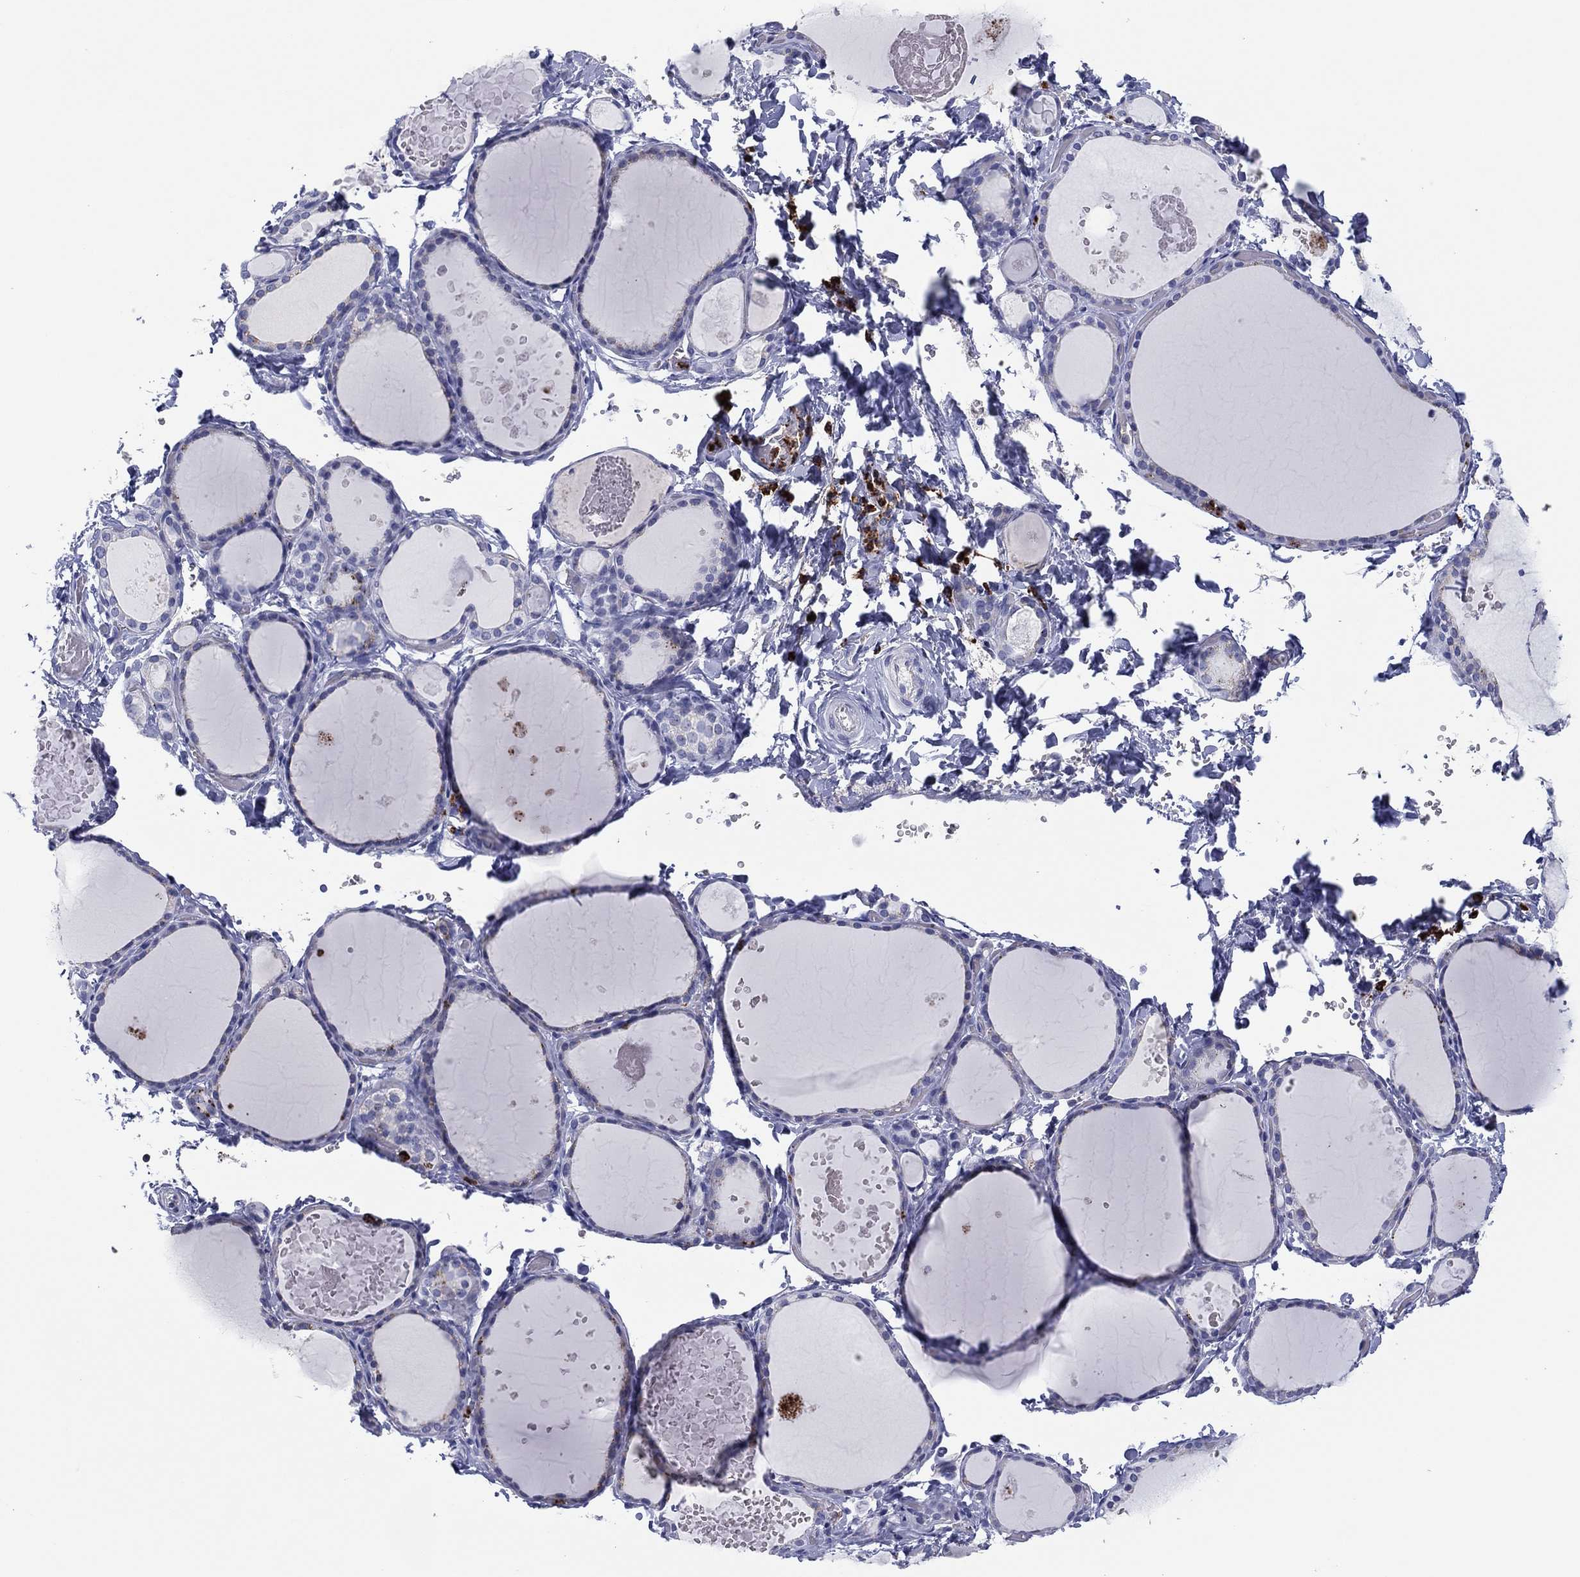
{"staining": {"intensity": "negative", "quantity": "none", "location": "none"}, "tissue": "thyroid gland", "cell_type": "Glandular cells", "image_type": "normal", "snomed": [{"axis": "morphology", "description": "Normal tissue, NOS"}, {"axis": "topography", "description": "Thyroid gland"}], "caption": "A high-resolution micrograph shows immunohistochemistry staining of unremarkable thyroid gland, which reveals no significant staining in glandular cells. (Stains: DAB immunohistochemistry with hematoxylin counter stain, Microscopy: brightfield microscopy at high magnification).", "gene": "PLAC8", "patient": {"sex": "female", "age": 56}}